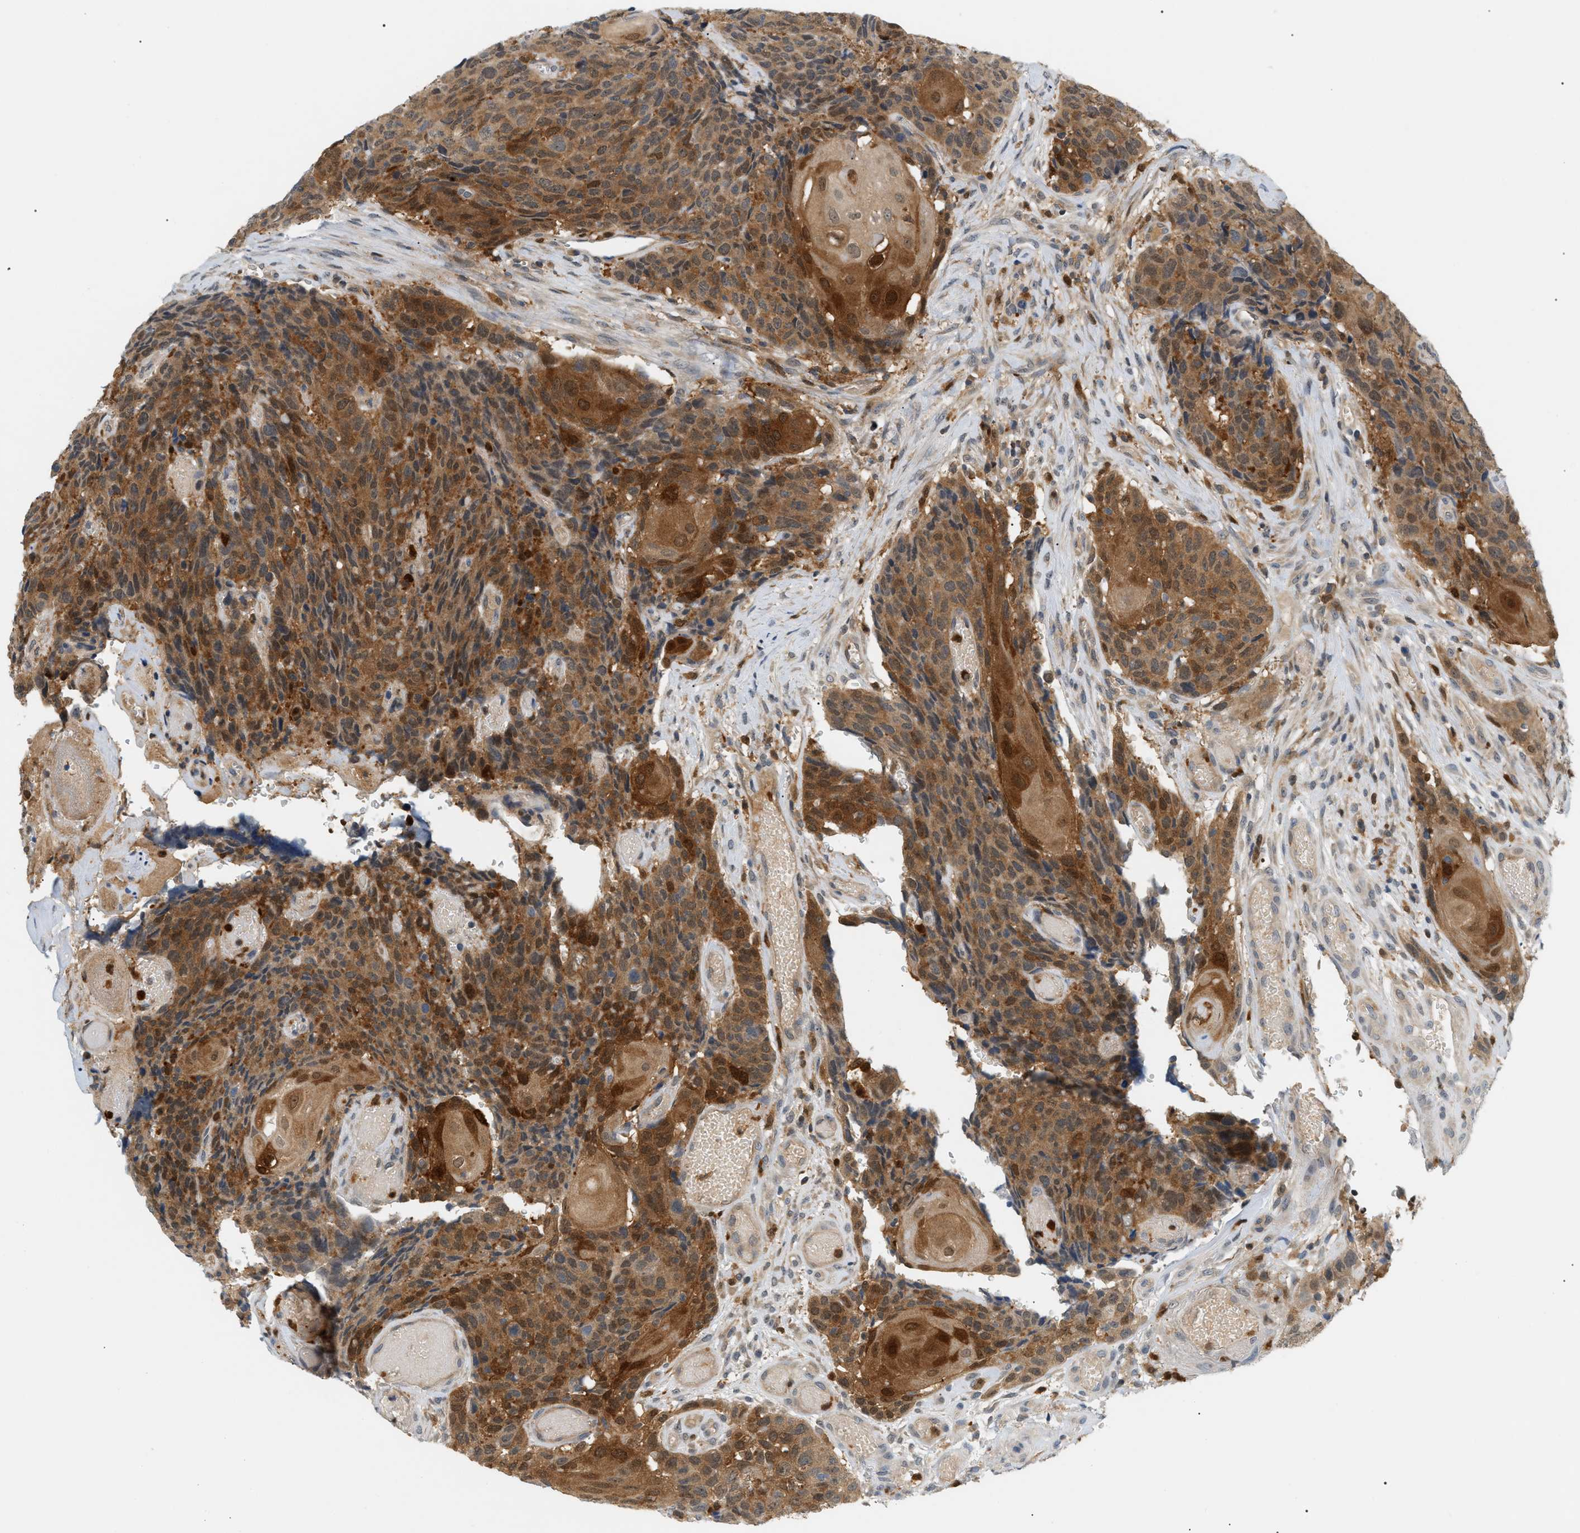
{"staining": {"intensity": "moderate", "quantity": ">75%", "location": "cytoplasmic/membranous"}, "tissue": "head and neck cancer", "cell_type": "Tumor cells", "image_type": "cancer", "snomed": [{"axis": "morphology", "description": "Squamous cell carcinoma, NOS"}, {"axis": "topography", "description": "Head-Neck"}], "caption": "This micrograph exhibits immunohistochemistry staining of head and neck cancer, with medium moderate cytoplasmic/membranous staining in approximately >75% of tumor cells.", "gene": "PYCARD", "patient": {"sex": "male", "age": 66}}